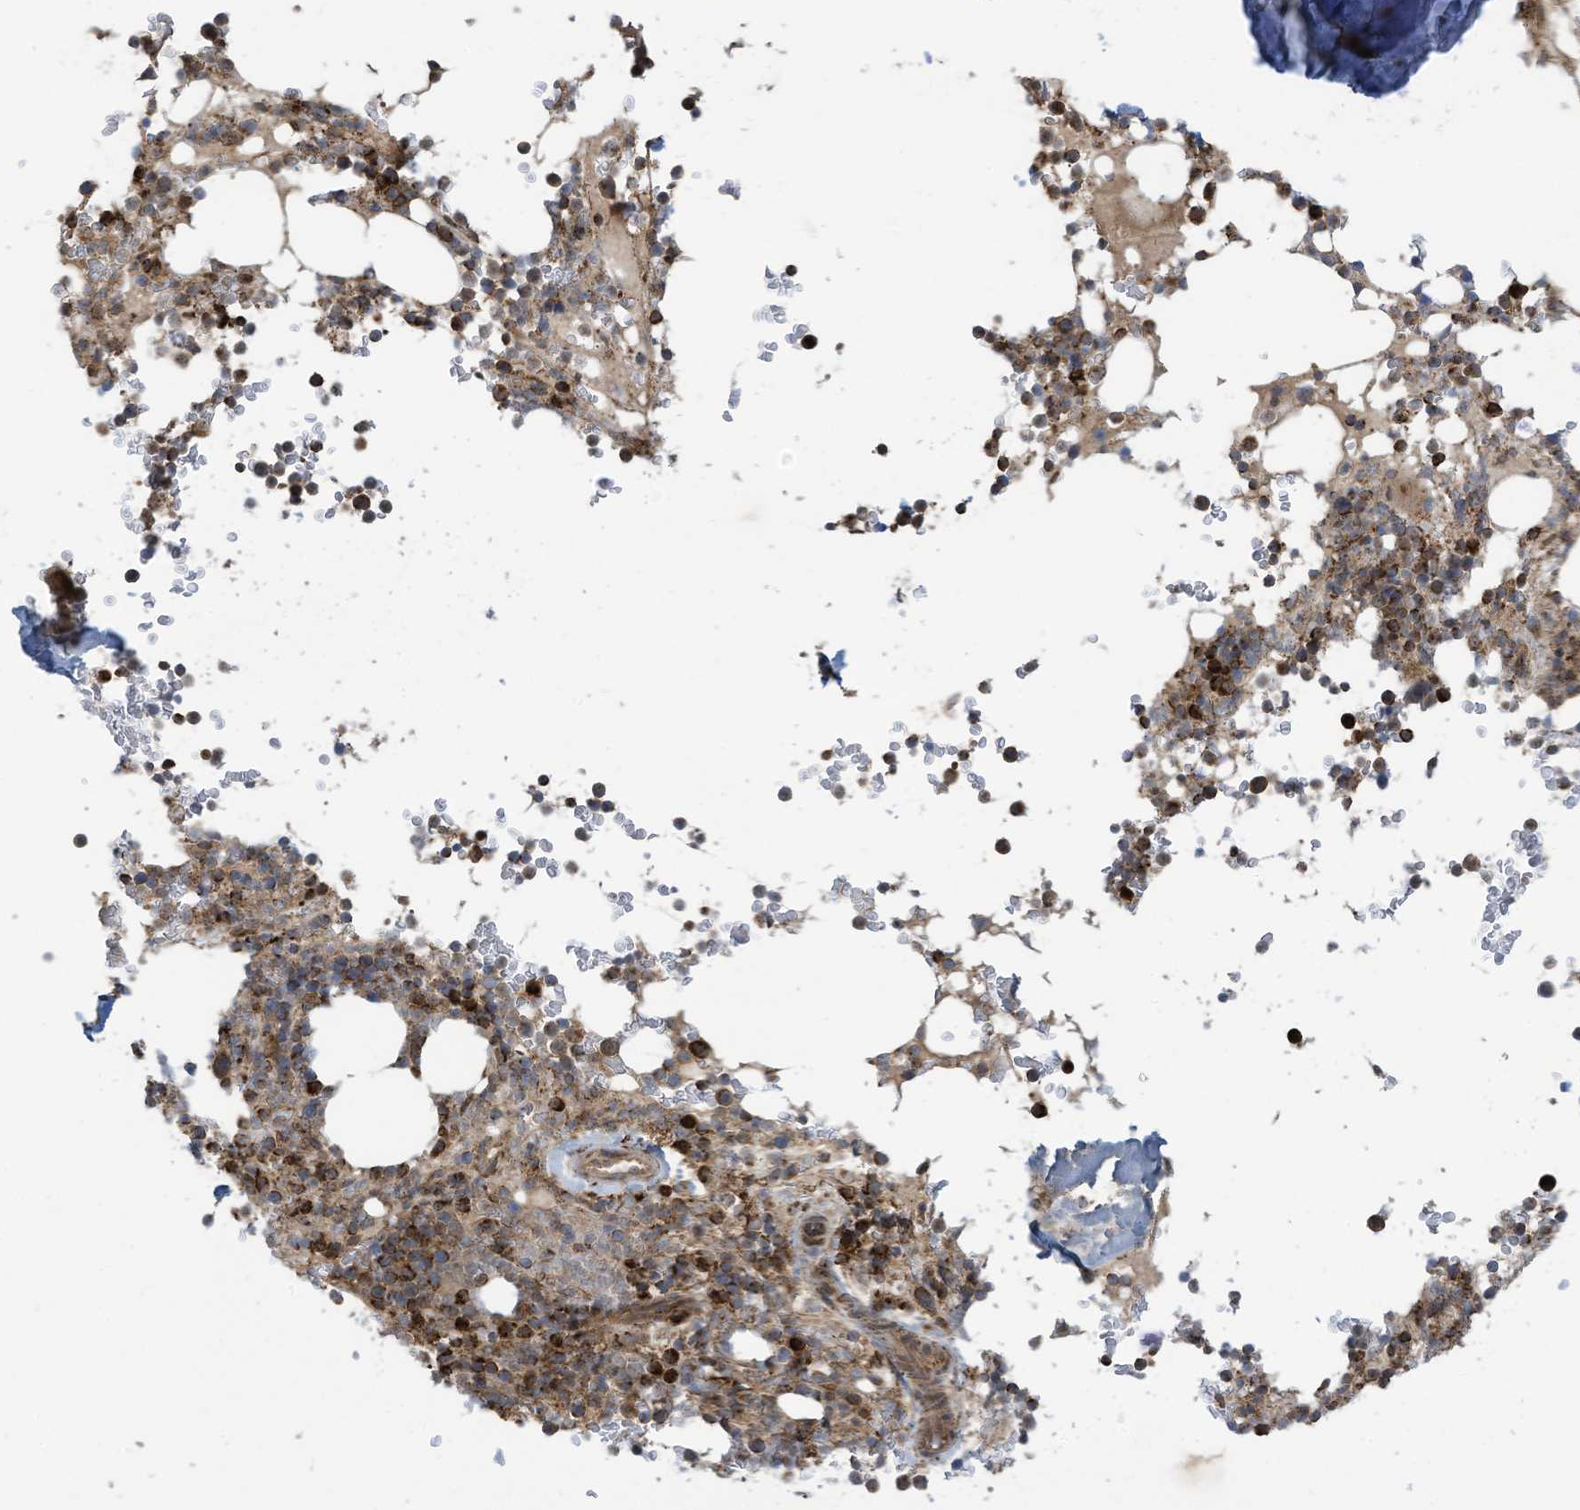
{"staining": {"intensity": "strong", "quantity": "25%-75%", "location": "cytoplasmic/membranous"}, "tissue": "bone marrow", "cell_type": "Hematopoietic cells", "image_type": "normal", "snomed": [{"axis": "morphology", "description": "Normal tissue, NOS"}, {"axis": "topography", "description": "Bone marrow"}], "caption": "Immunohistochemical staining of benign bone marrow reveals strong cytoplasmic/membranous protein expression in about 25%-75% of hematopoietic cells. The staining was performed using DAB (3,3'-diaminobenzidine), with brown indicating positive protein expression. Nuclei are stained blue with hematoxylin.", "gene": "COX10", "patient": {"sex": "male", "age": 58}}